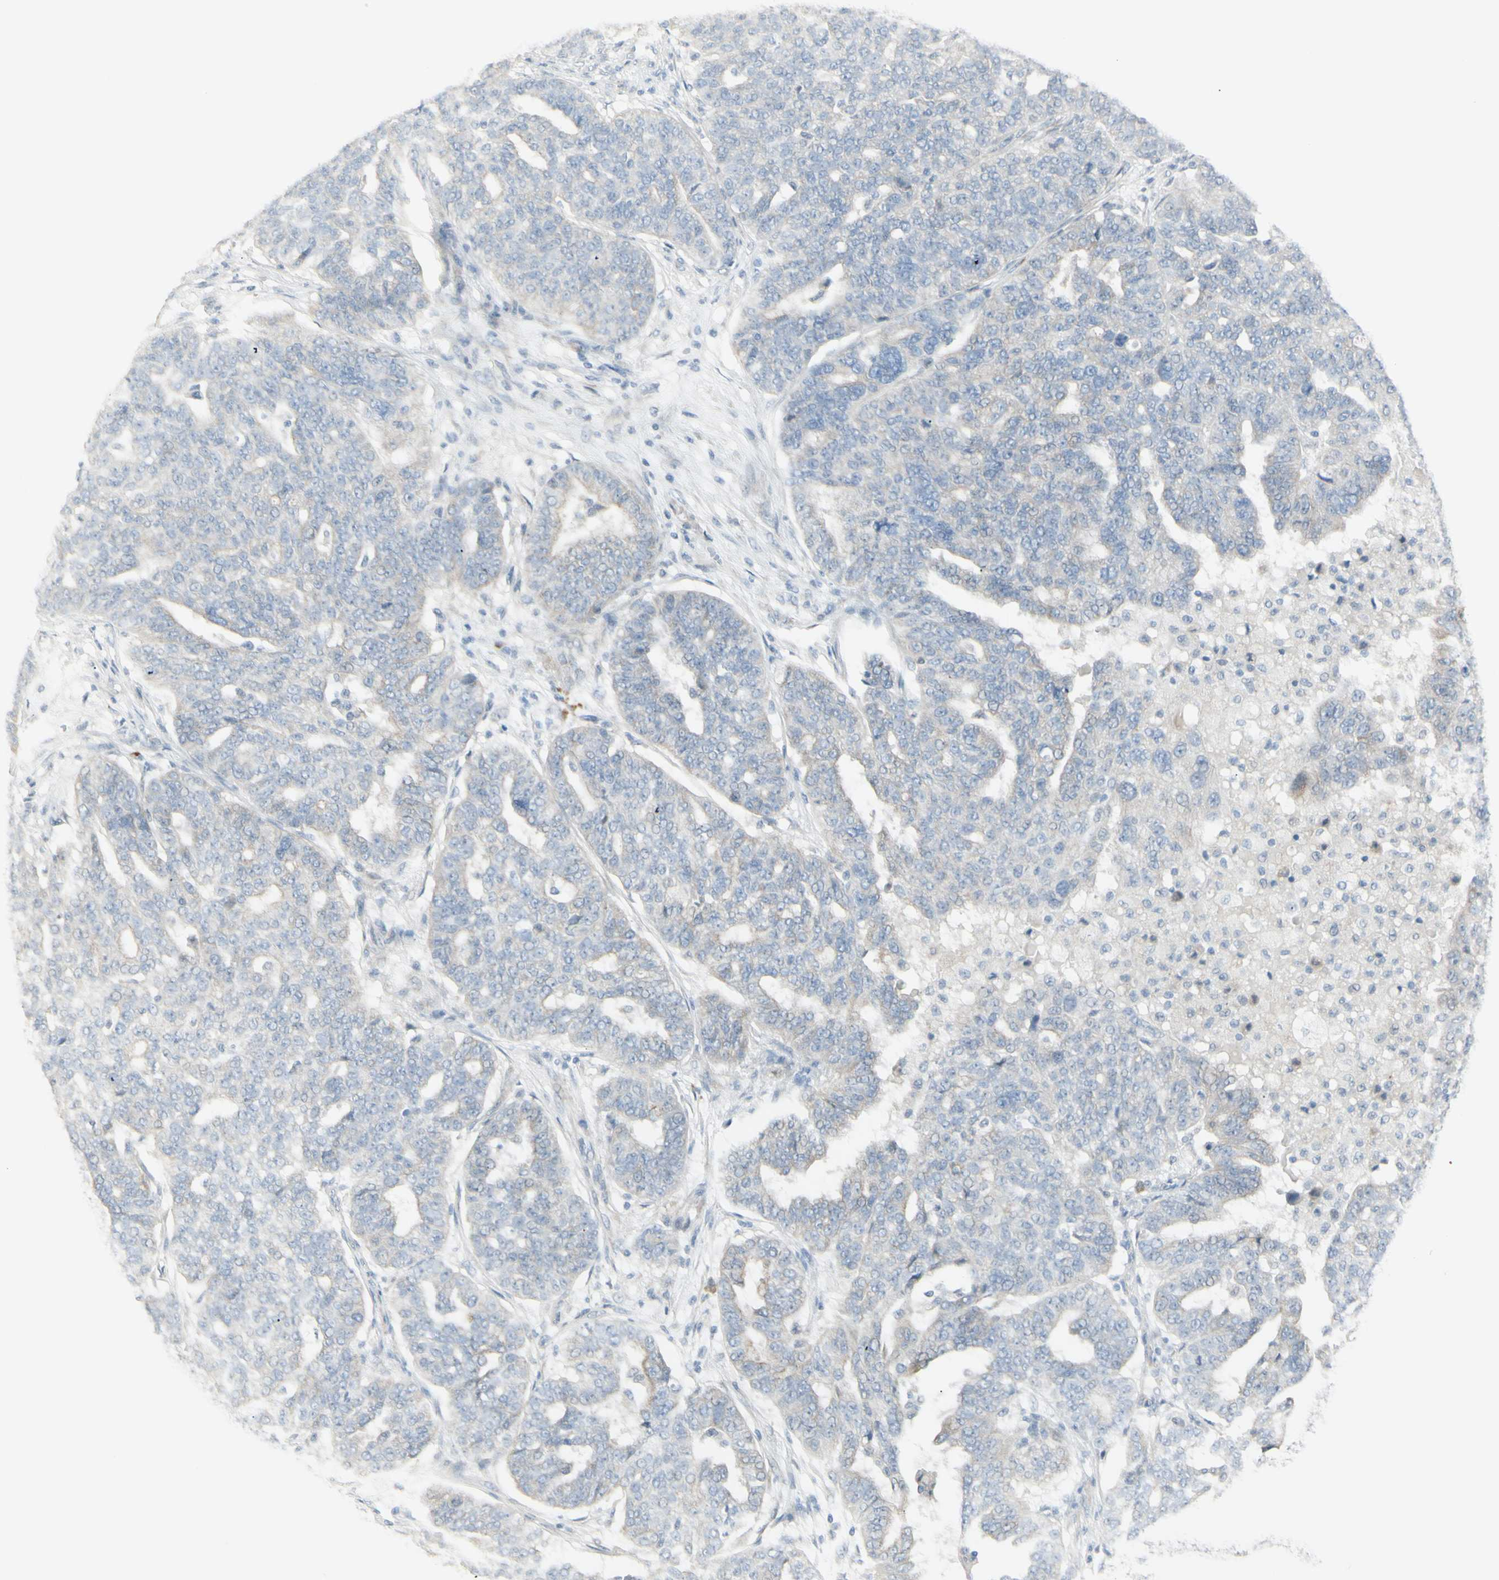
{"staining": {"intensity": "negative", "quantity": "none", "location": "none"}, "tissue": "ovarian cancer", "cell_type": "Tumor cells", "image_type": "cancer", "snomed": [{"axis": "morphology", "description": "Cystadenocarcinoma, serous, NOS"}, {"axis": "topography", "description": "Ovary"}], "caption": "This is a histopathology image of immunohistochemistry (IHC) staining of ovarian serous cystadenocarcinoma, which shows no expression in tumor cells.", "gene": "NDST4", "patient": {"sex": "female", "age": 59}}